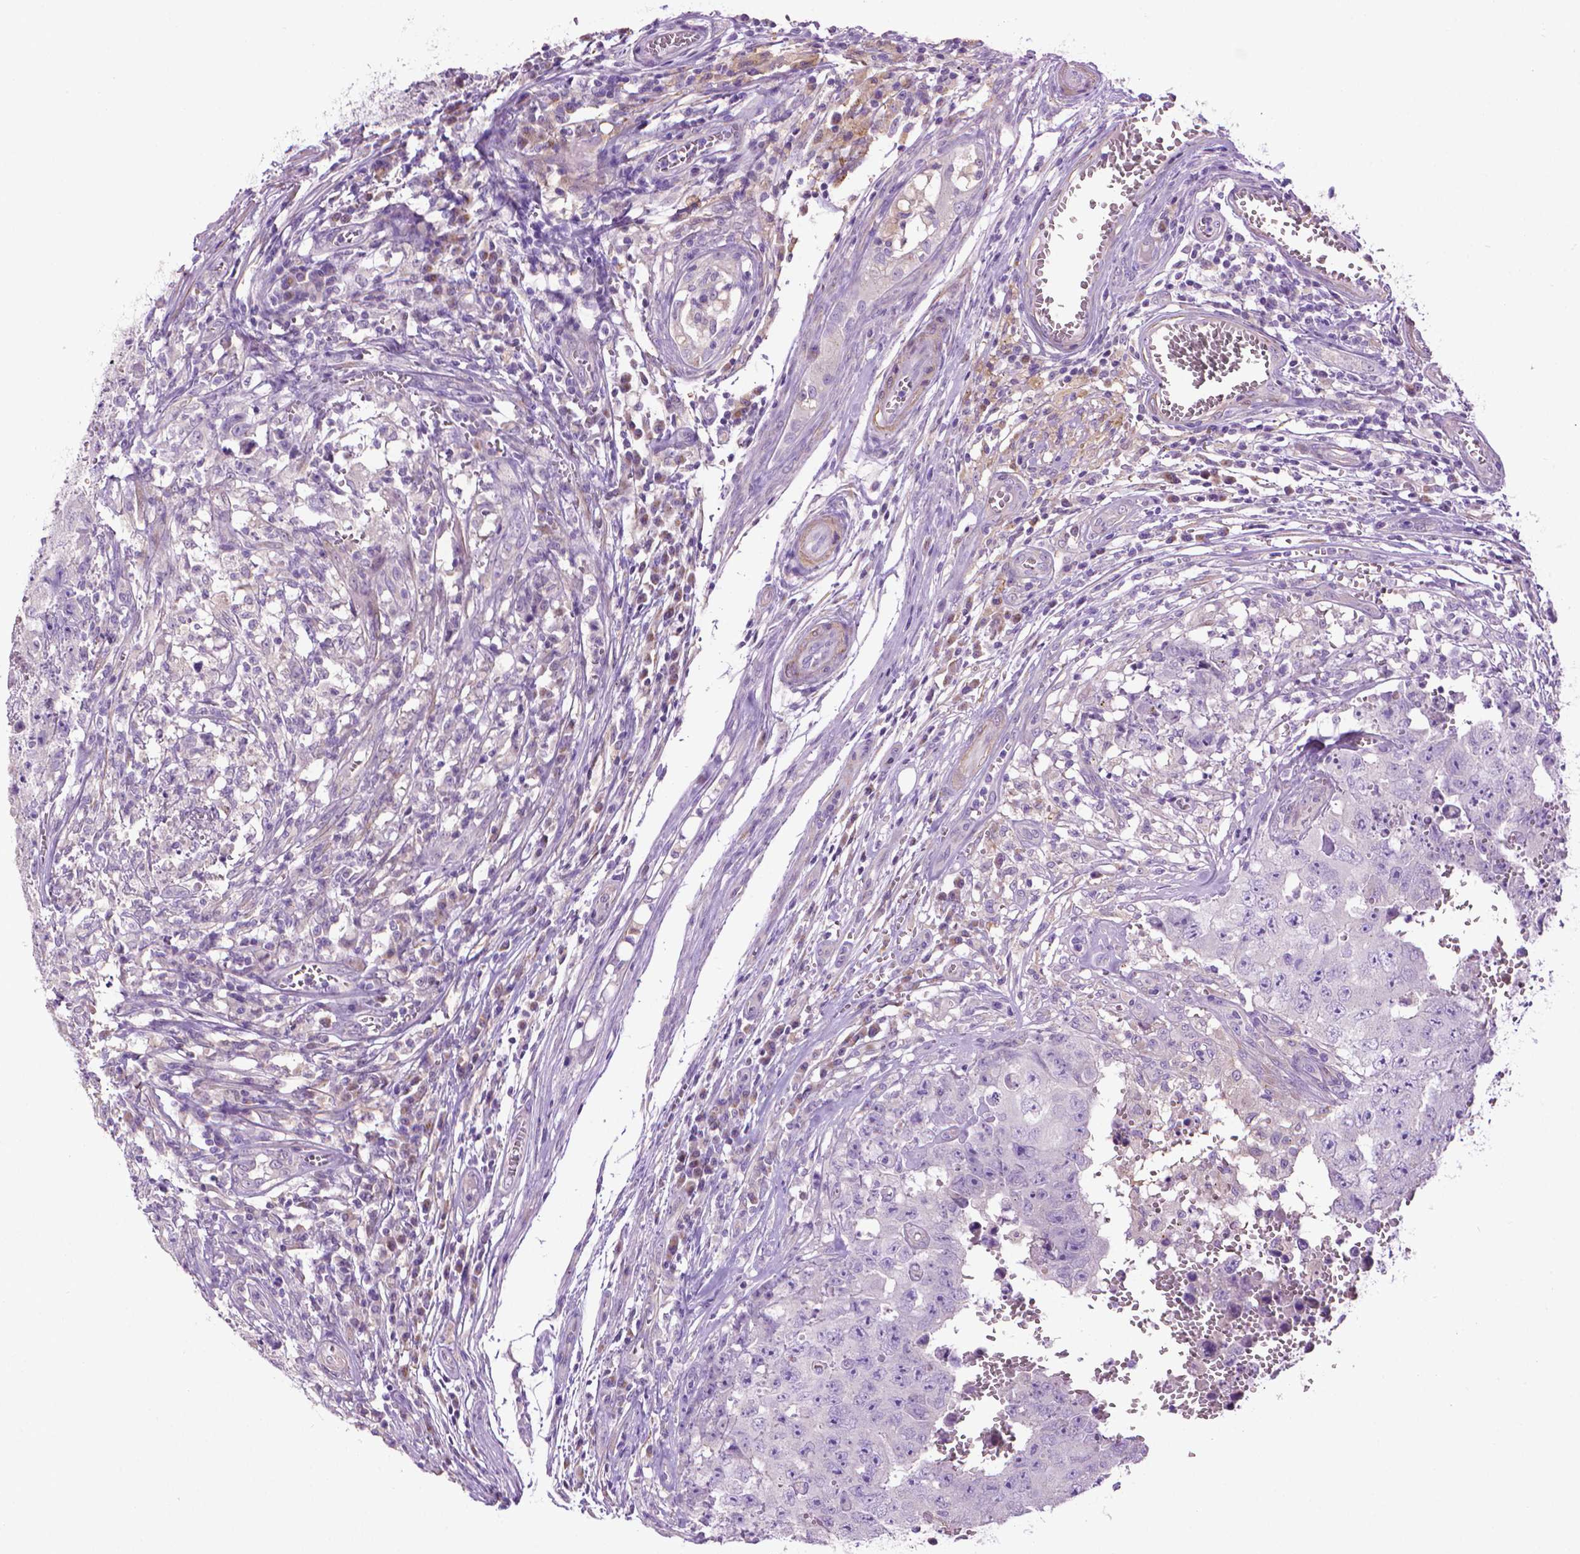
{"staining": {"intensity": "negative", "quantity": "none", "location": "none"}, "tissue": "testis cancer", "cell_type": "Tumor cells", "image_type": "cancer", "snomed": [{"axis": "morphology", "description": "Carcinoma, Embryonal, NOS"}, {"axis": "topography", "description": "Testis"}], "caption": "Immunohistochemical staining of human testis embryonal carcinoma exhibits no significant expression in tumor cells. (Stains: DAB immunohistochemistry with hematoxylin counter stain, Microscopy: brightfield microscopy at high magnification).", "gene": "AQP10", "patient": {"sex": "male", "age": 36}}